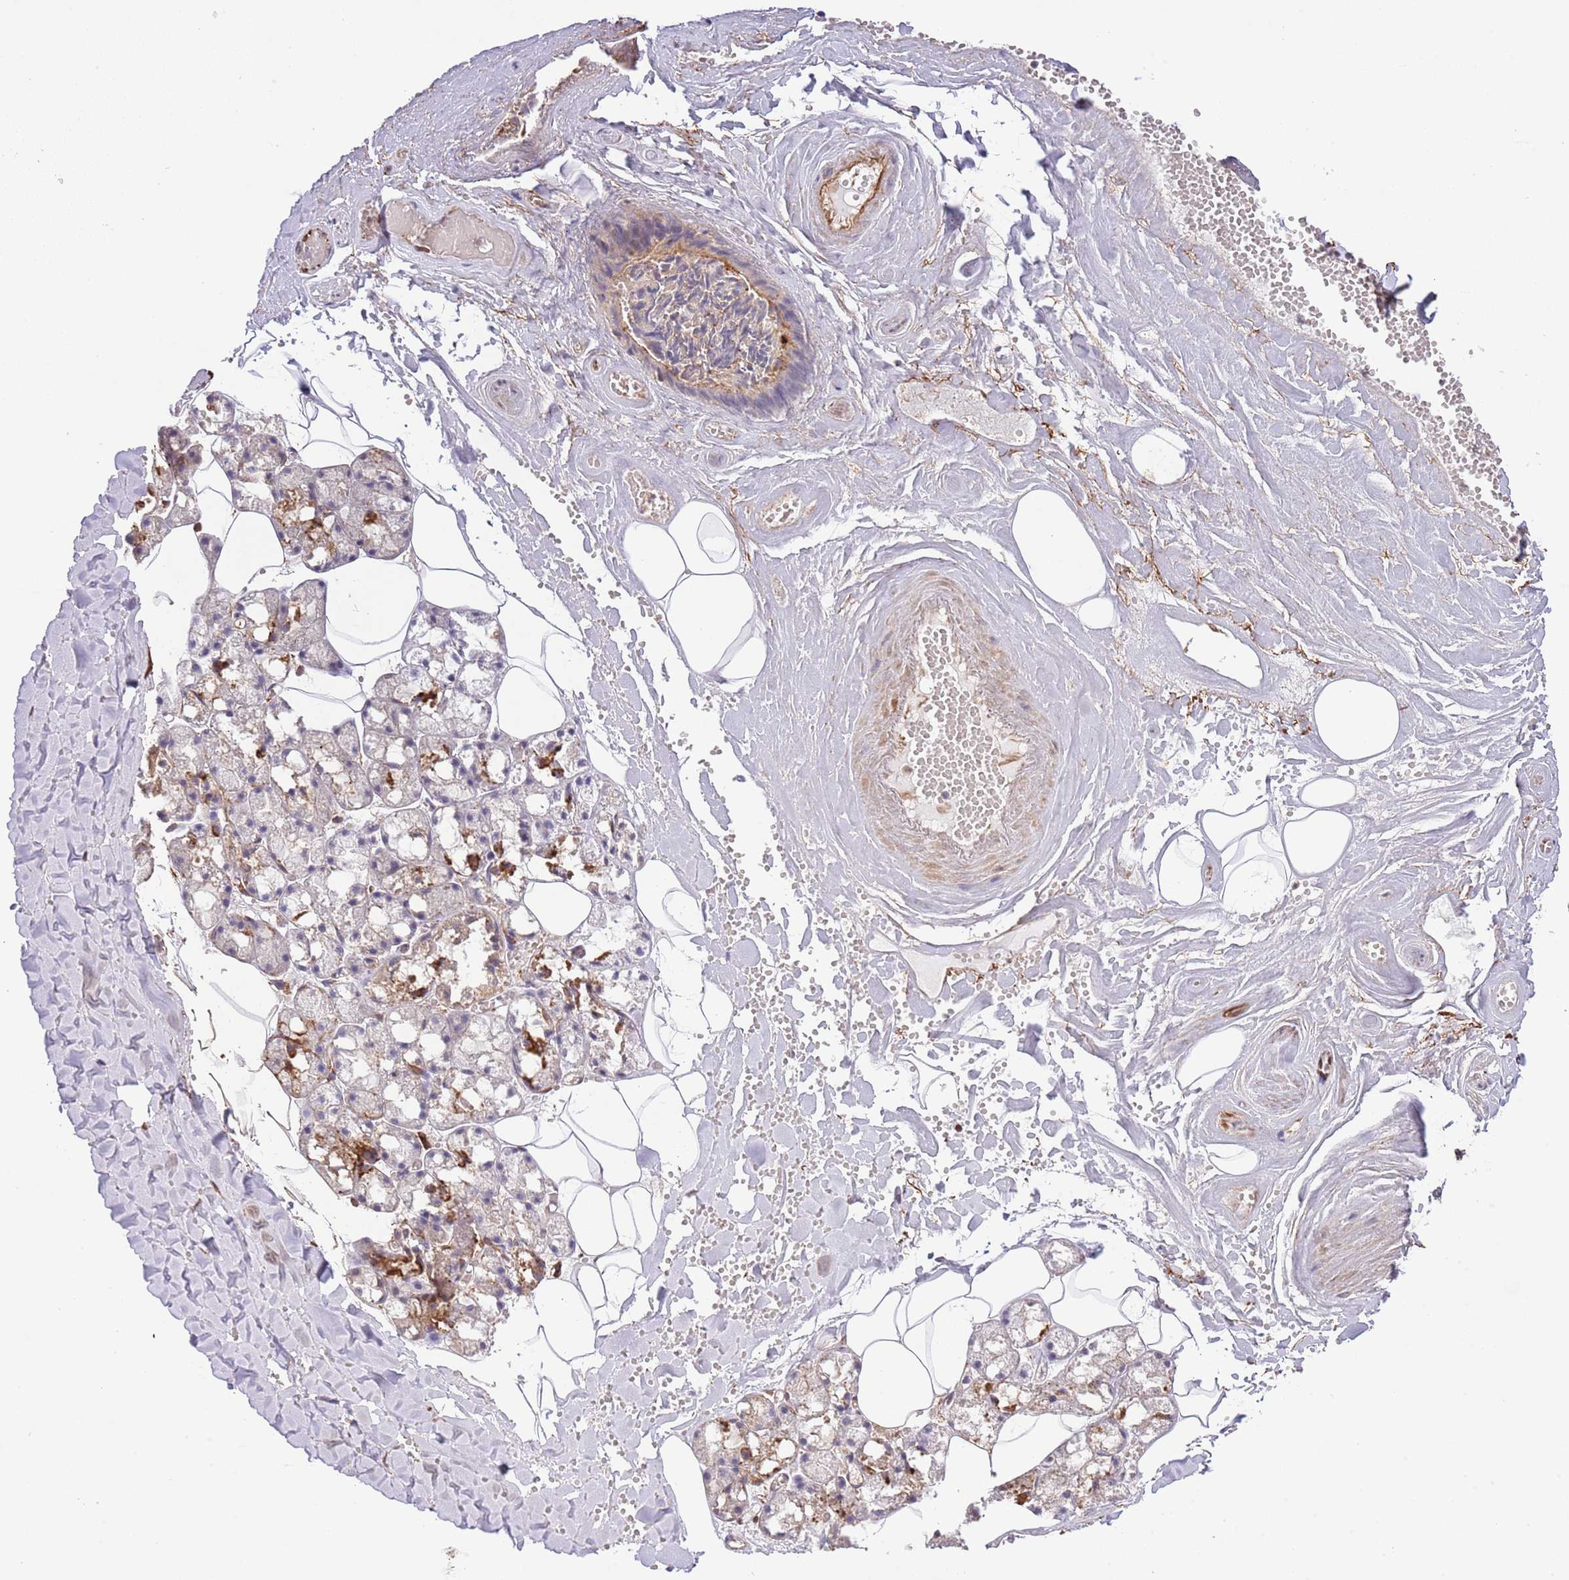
{"staining": {"intensity": "moderate", "quantity": "25%-75%", "location": "cytoplasmic/membranous"}, "tissue": "salivary gland", "cell_type": "Glandular cells", "image_type": "normal", "snomed": [{"axis": "morphology", "description": "Normal tissue, NOS"}, {"axis": "topography", "description": "Salivary gland"}], "caption": "High-power microscopy captured an immunohistochemistry image of benign salivary gland, revealing moderate cytoplasmic/membranous expression in about 25%-75% of glandular cells.", "gene": "NEK3", "patient": {"sex": "male", "age": 62}}